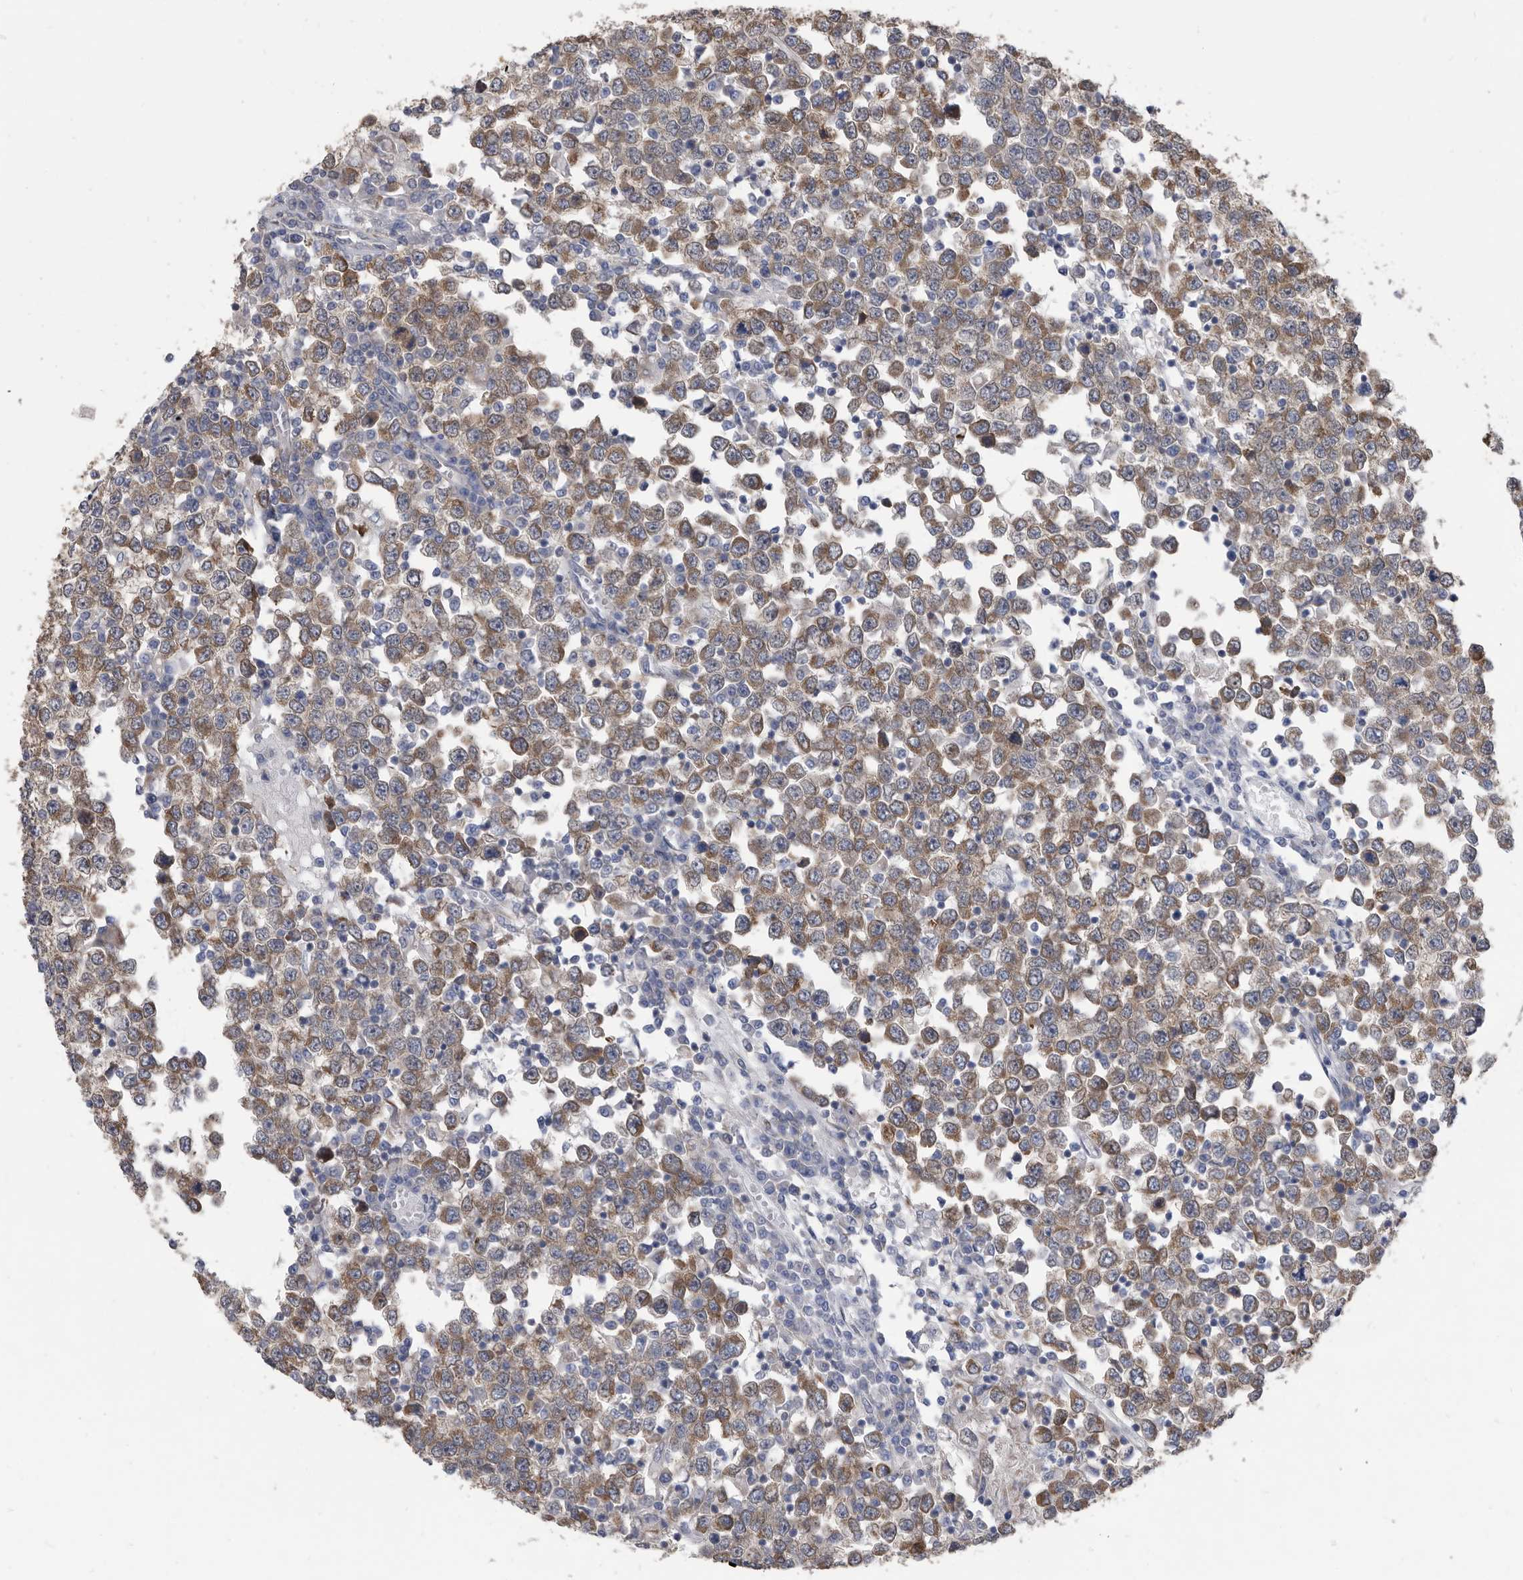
{"staining": {"intensity": "moderate", "quantity": ">75%", "location": "cytoplasmic/membranous"}, "tissue": "testis cancer", "cell_type": "Tumor cells", "image_type": "cancer", "snomed": [{"axis": "morphology", "description": "Seminoma, NOS"}, {"axis": "topography", "description": "Testis"}], "caption": "Moderate cytoplasmic/membranous expression for a protein is identified in about >75% of tumor cells of testis cancer (seminoma) using IHC.", "gene": "CCT4", "patient": {"sex": "male", "age": 65}}